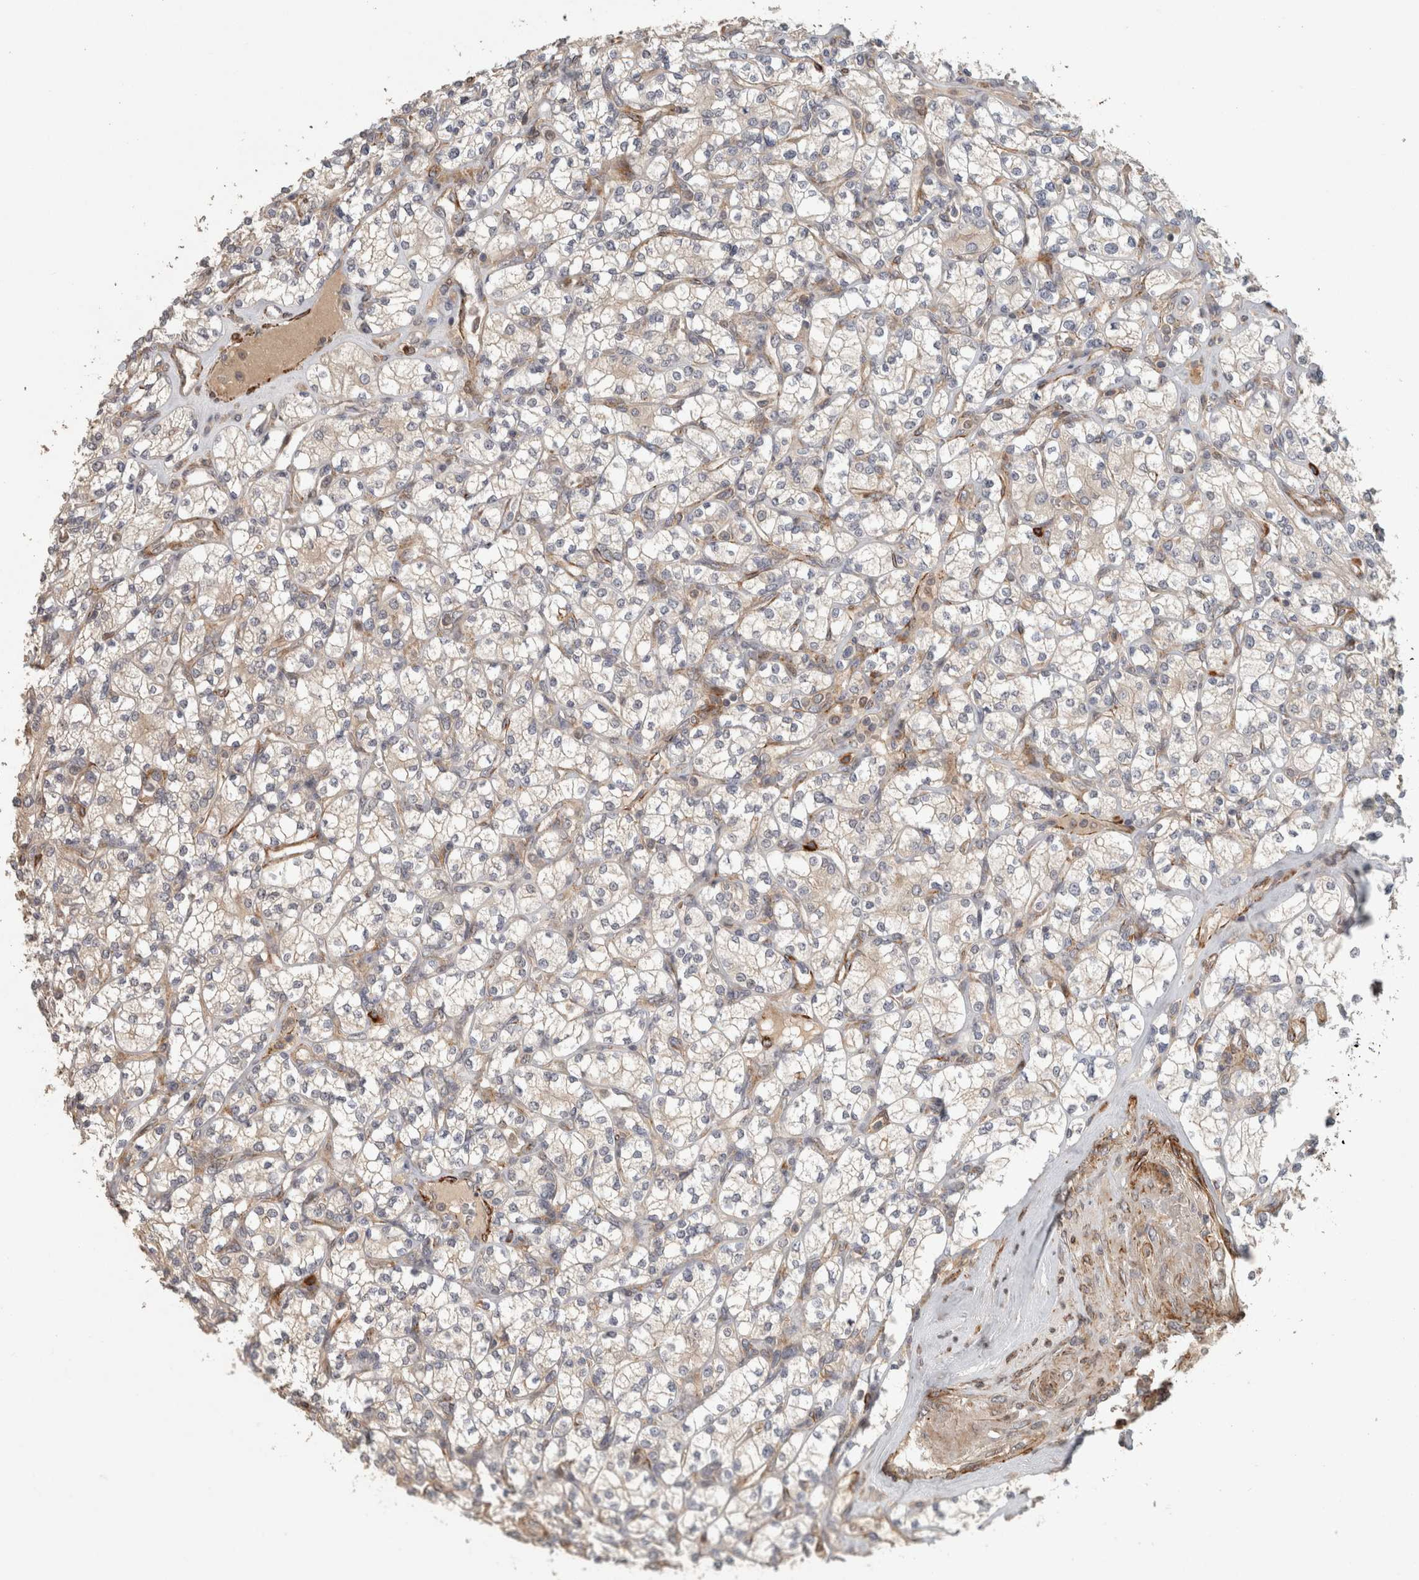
{"staining": {"intensity": "weak", "quantity": "<25%", "location": "cytoplasmic/membranous"}, "tissue": "renal cancer", "cell_type": "Tumor cells", "image_type": "cancer", "snomed": [{"axis": "morphology", "description": "Adenocarcinoma, NOS"}, {"axis": "topography", "description": "Kidney"}], "caption": "This is an immunohistochemistry histopathology image of human renal cancer. There is no expression in tumor cells.", "gene": "SIPA1L2", "patient": {"sex": "male", "age": 77}}